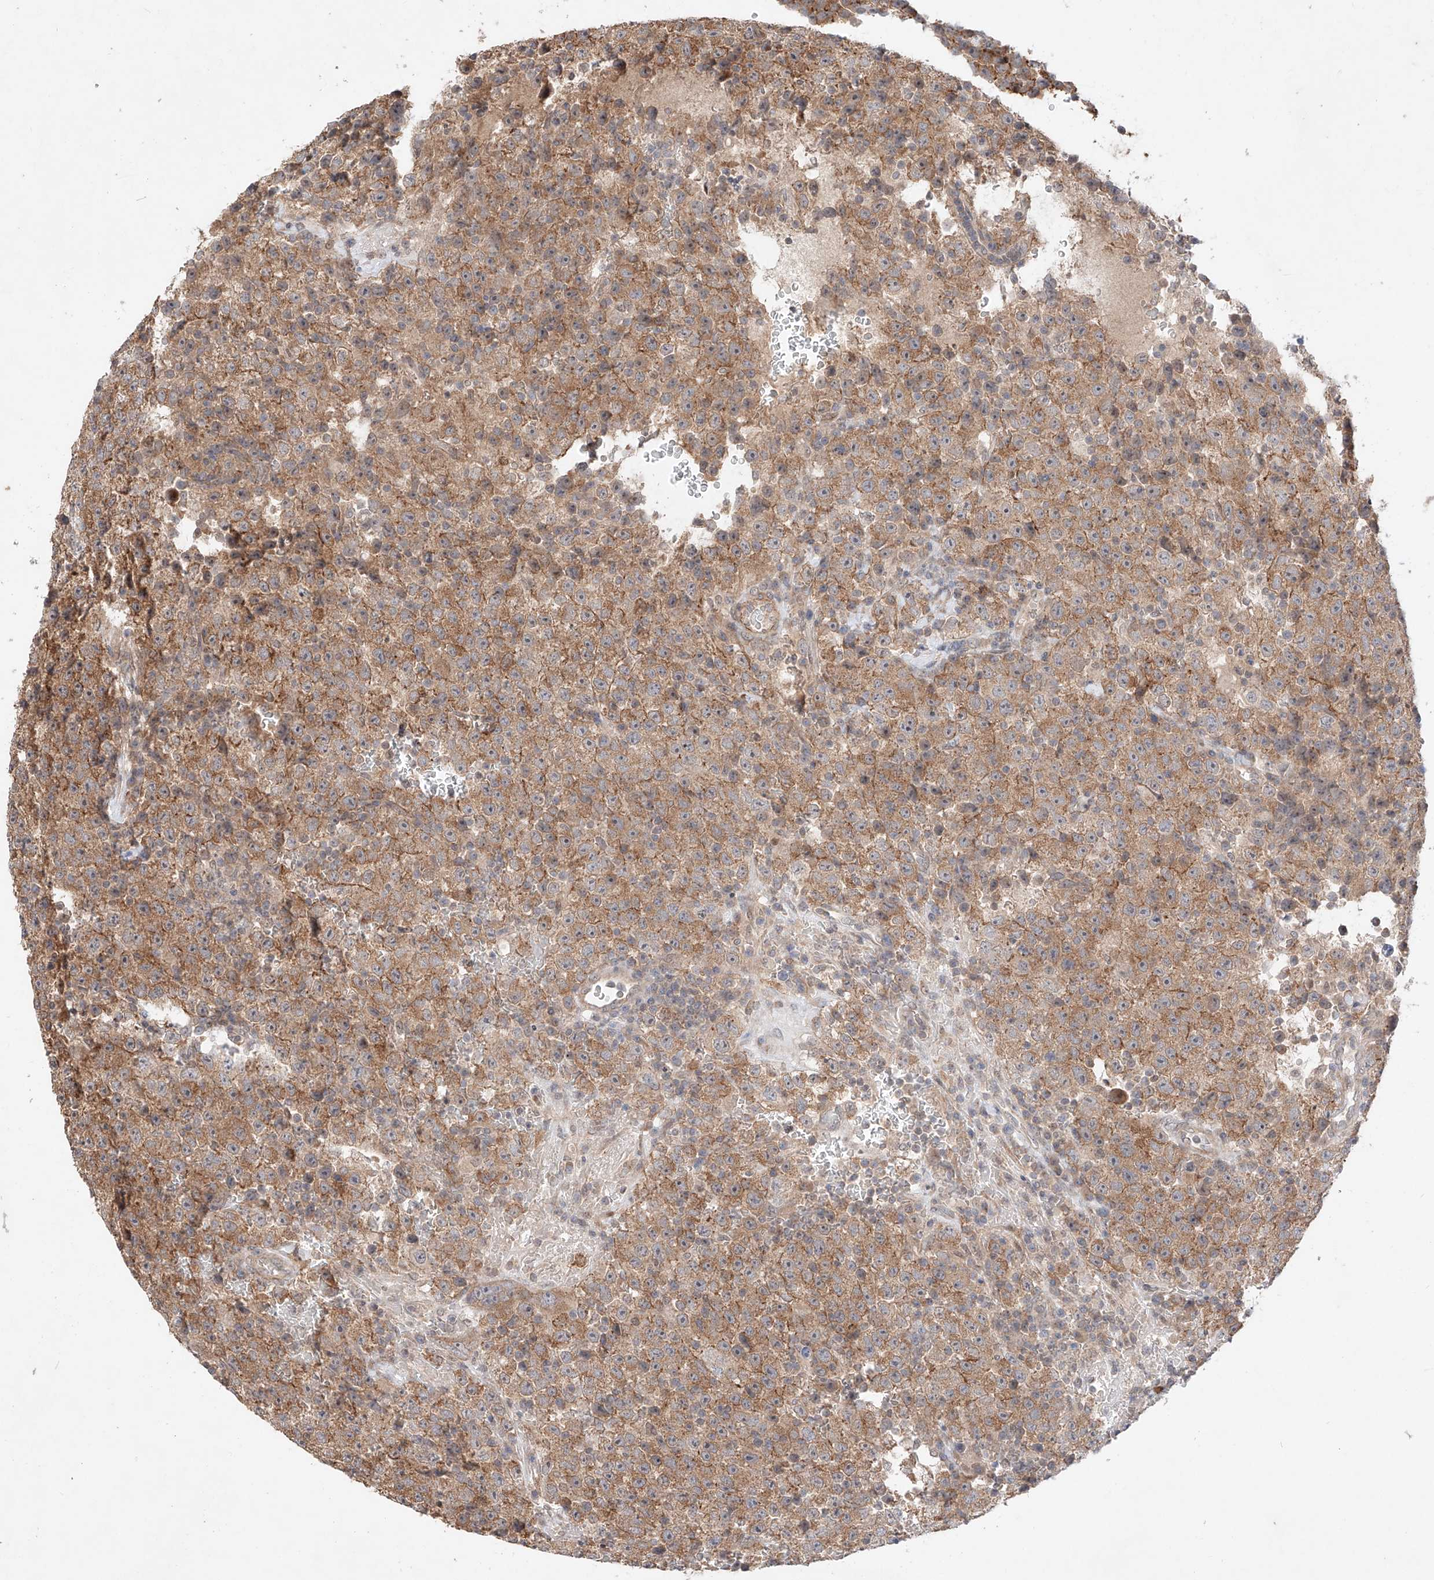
{"staining": {"intensity": "moderate", "quantity": ">75%", "location": "cytoplasmic/membranous"}, "tissue": "testis cancer", "cell_type": "Tumor cells", "image_type": "cancer", "snomed": [{"axis": "morphology", "description": "Seminoma, NOS"}, {"axis": "topography", "description": "Testis"}], "caption": "Moderate cytoplasmic/membranous protein staining is present in about >75% of tumor cells in seminoma (testis).", "gene": "TSR2", "patient": {"sex": "male", "age": 22}}